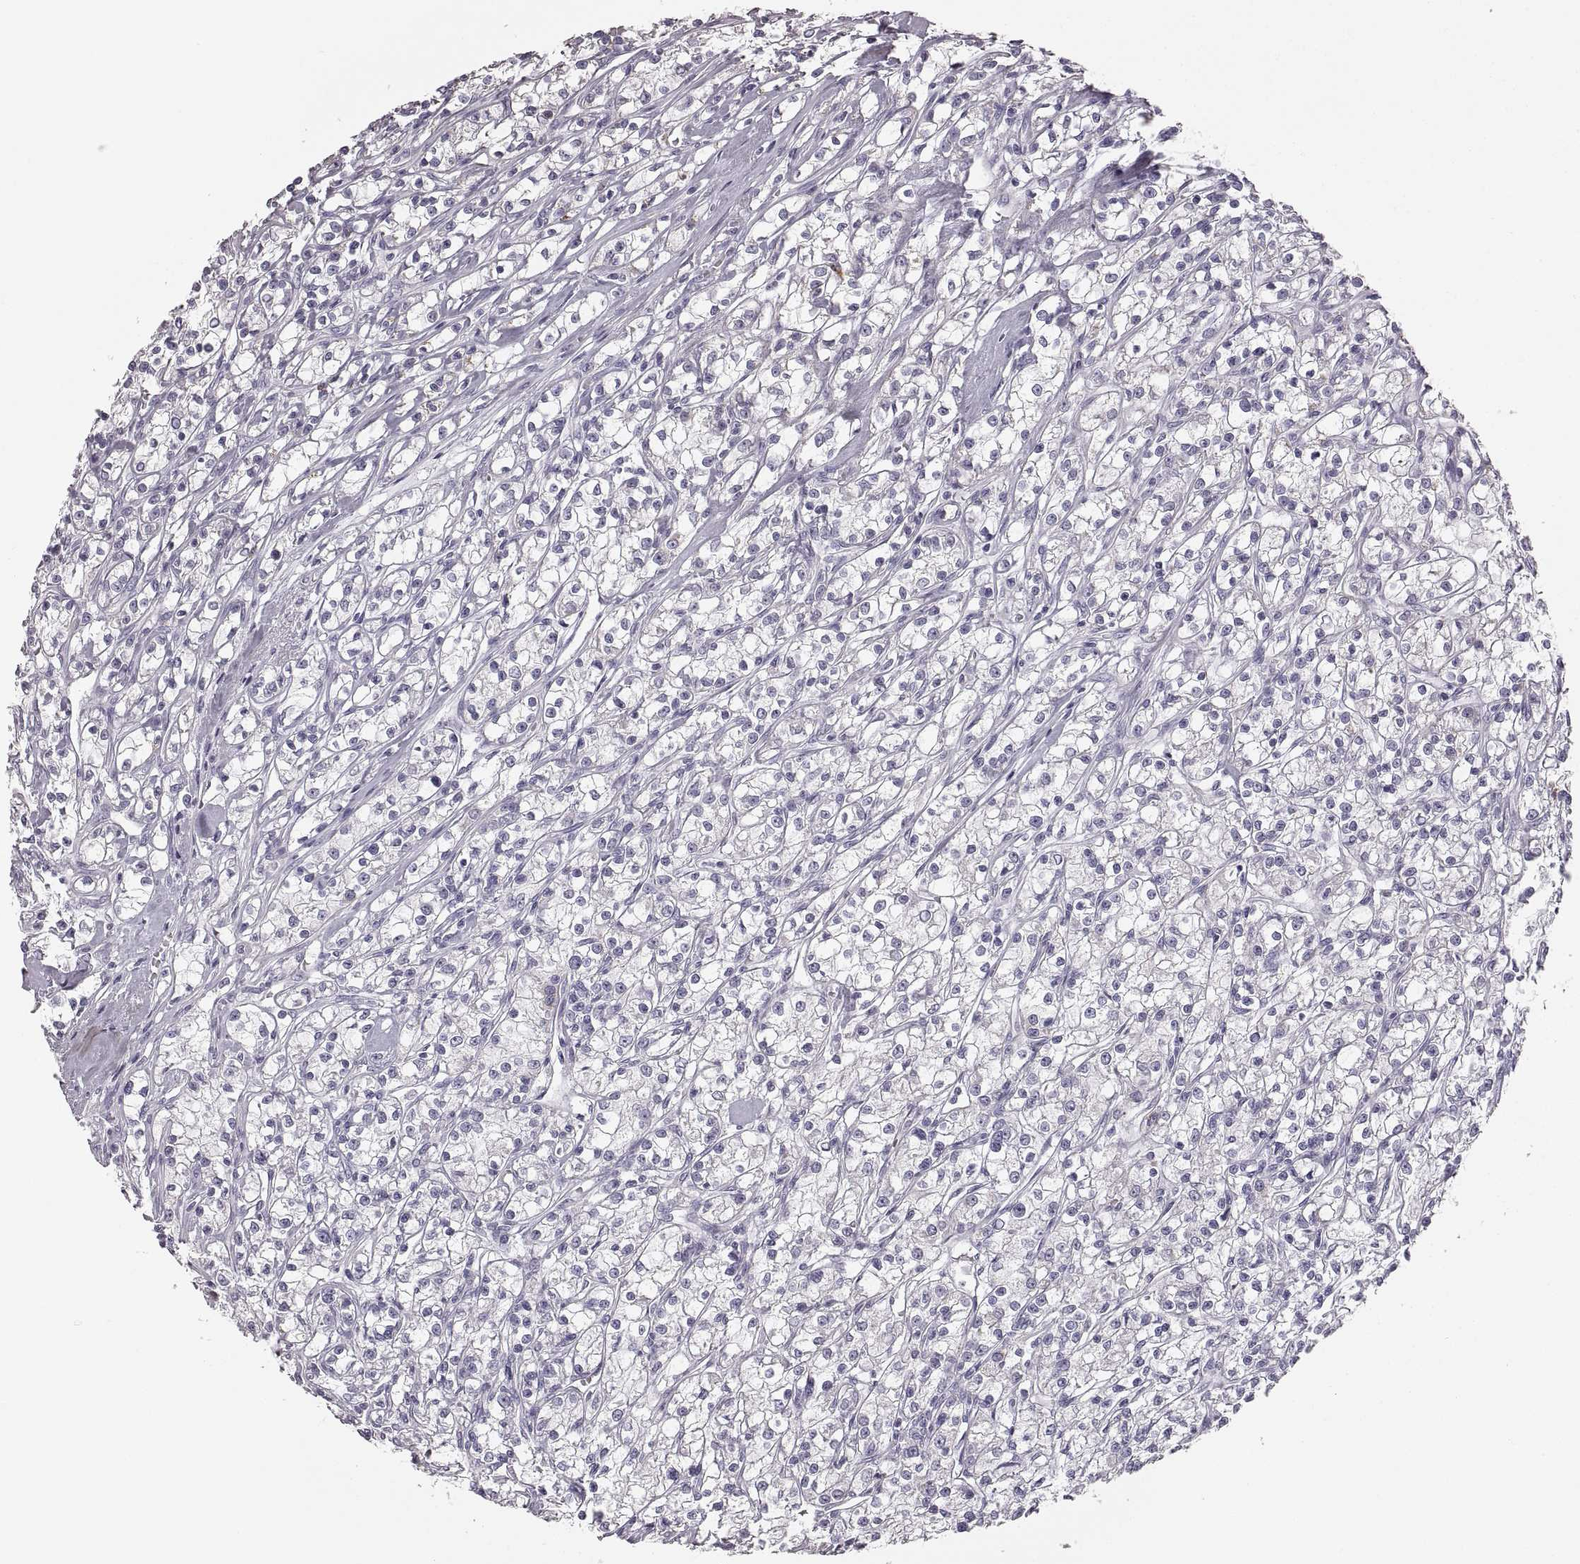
{"staining": {"intensity": "negative", "quantity": "none", "location": "none"}, "tissue": "renal cancer", "cell_type": "Tumor cells", "image_type": "cancer", "snomed": [{"axis": "morphology", "description": "Adenocarcinoma, NOS"}, {"axis": "topography", "description": "Kidney"}], "caption": "A photomicrograph of adenocarcinoma (renal) stained for a protein exhibits no brown staining in tumor cells. (DAB immunohistochemistry visualized using brightfield microscopy, high magnification).", "gene": "RDH13", "patient": {"sex": "female", "age": 59}}